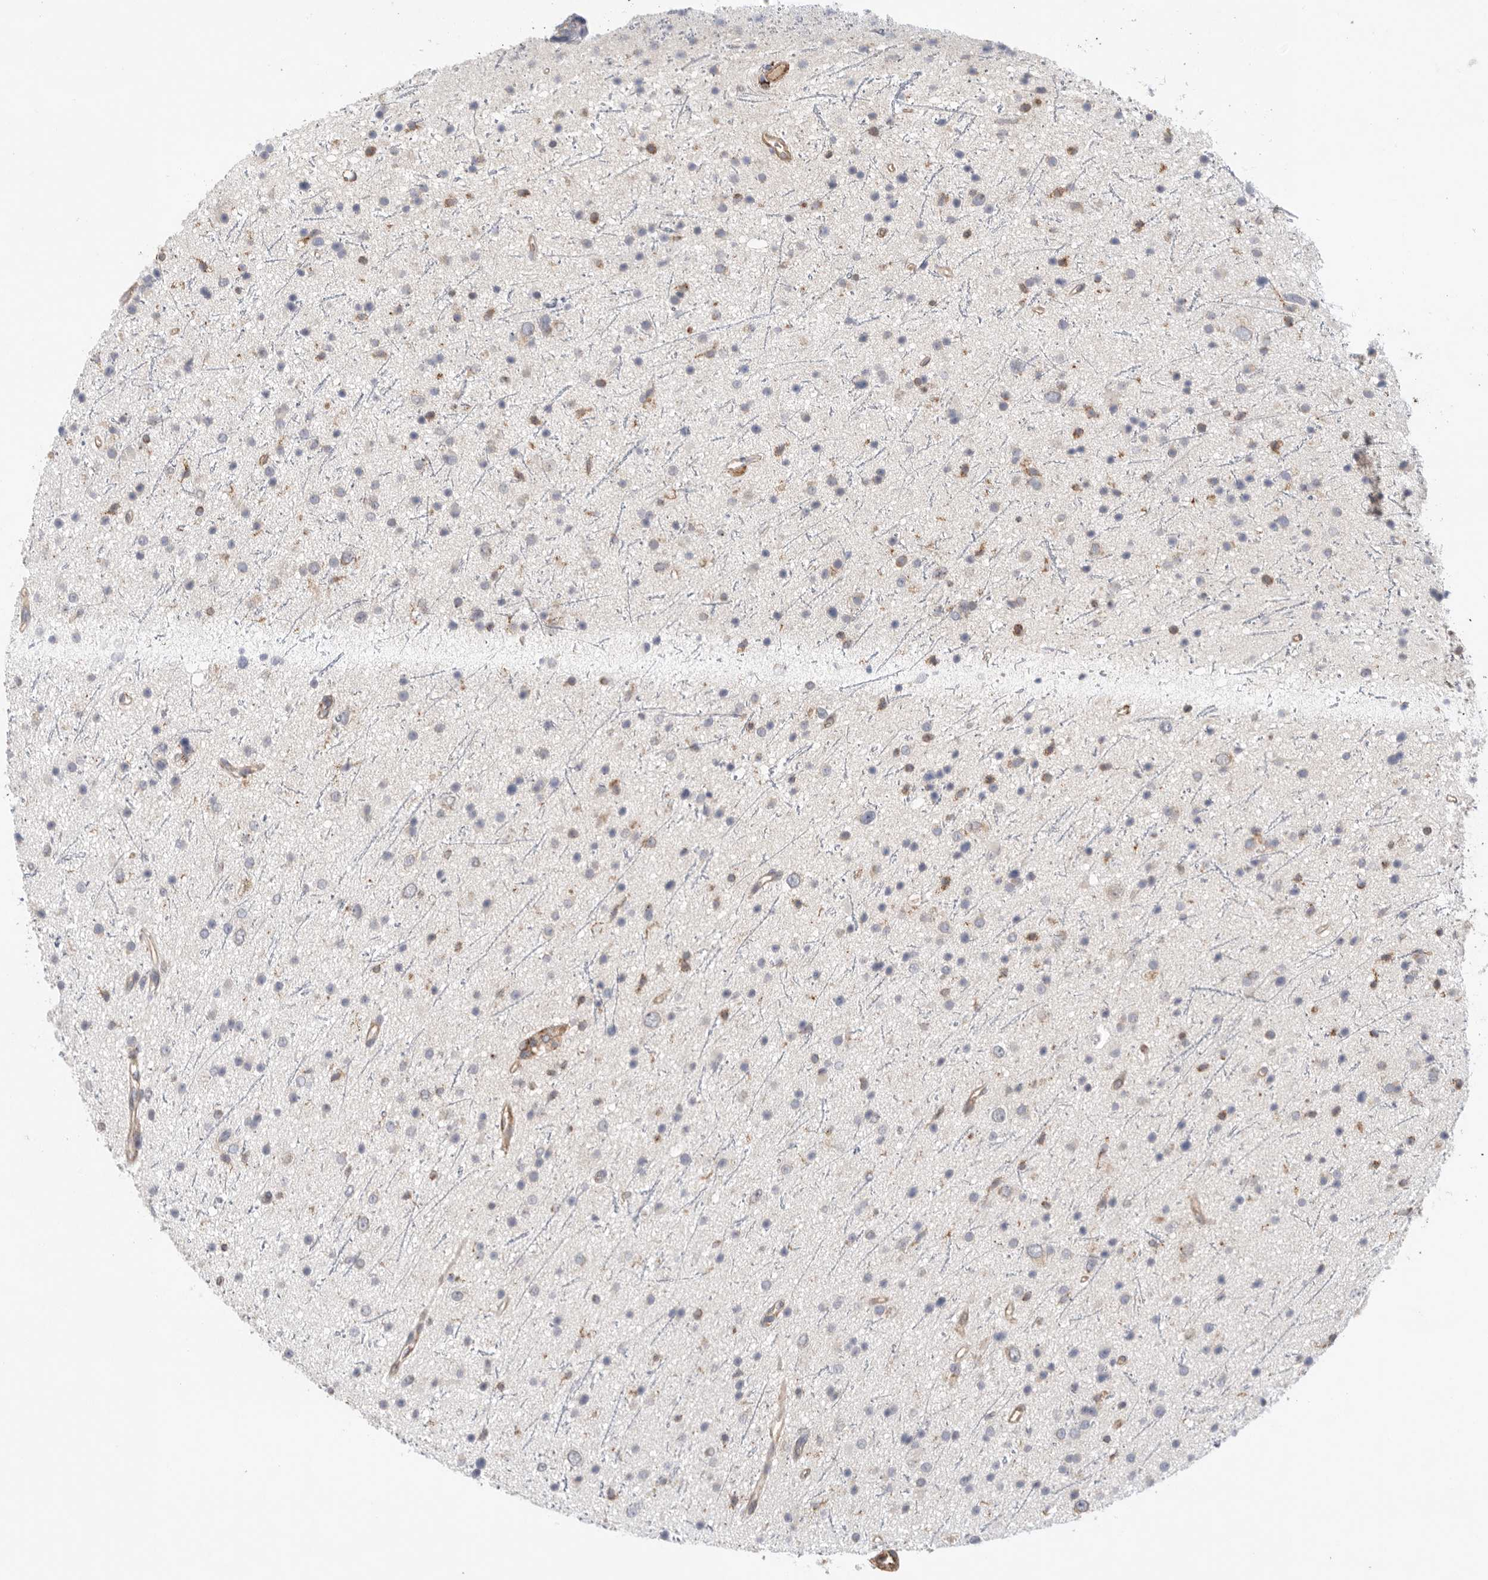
{"staining": {"intensity": "moderate", "quantity": "<25%", "location": "cytoplasmic/membranous"}, "tissue": "glioma", "cell_type": "Tumor cells", "image_type": "cancer", "snomed": [{"axis": "morphology", "description": "Glioma, malignant, Low grade"}, {"axis": "topography", "description": "Cerebral cortex"}], "caption": "Immunohistochemical staining of human glioma reveals low levels of moderate cytoplasmic/membranous expression in approximately <25% of tumor cells.", "gene": "BLOC1S5", "patient": {"sex": "female", "age": 39}}